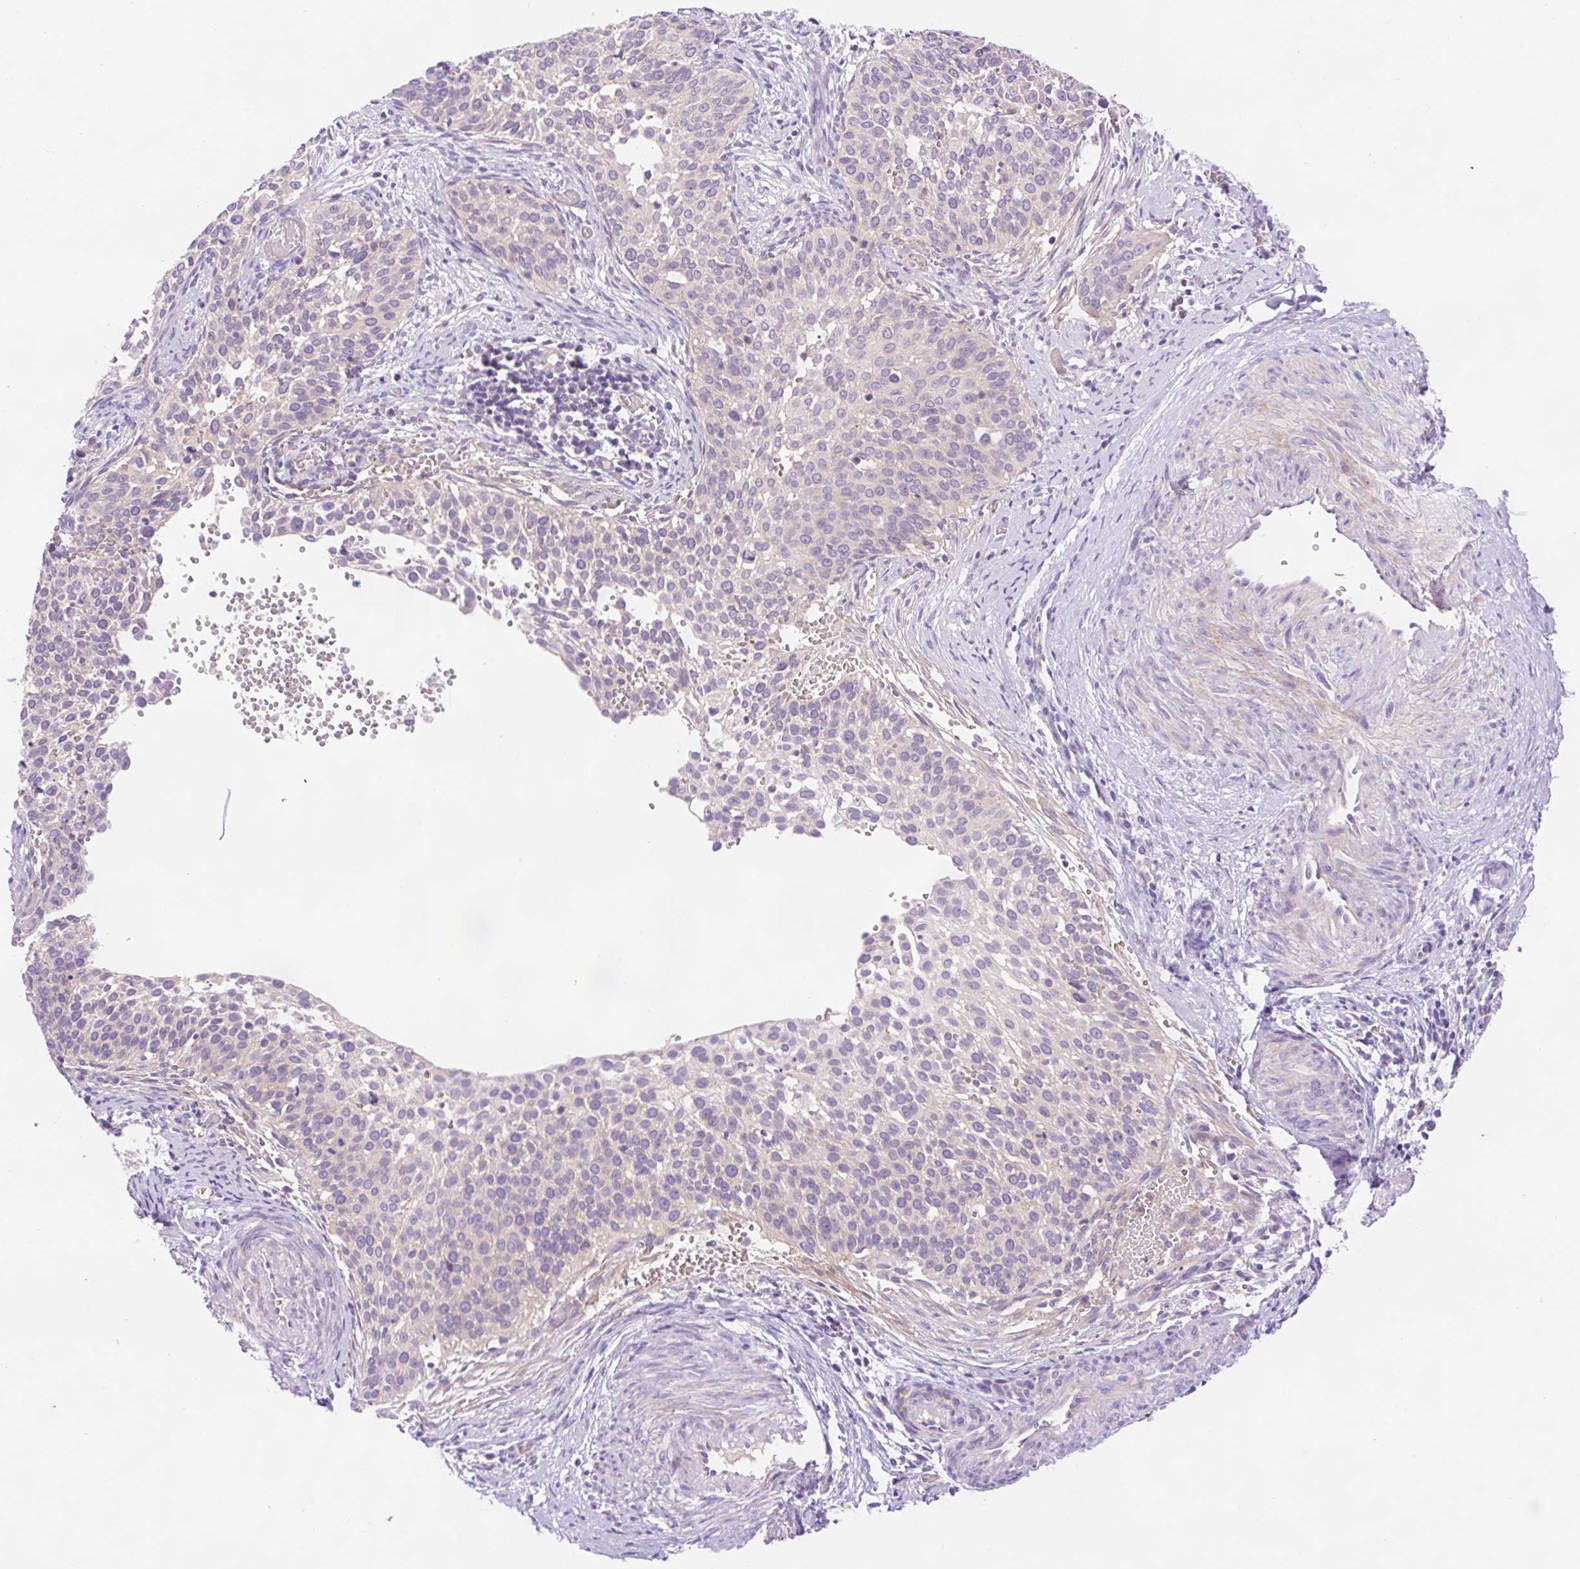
{"staining": {"intensity": "negative", "quantity": "none", "location": "none"}, "tissue": "cervical cancer", "cell_type": "Tumor cells", "image_type": "cancer", "snomed": [{"axis": "morphology", "description": "Squamous cell carcinoma, NOS"}, {"axis": "topography", "description": "Cervix"}], "caption": "DAB immunohistochemical staining of squamous cell carcinoma (cervical) shows no significant staining in tumor cells.", "gene": "LHFPL5", "patient": {"sex": "female", "age": 44}}